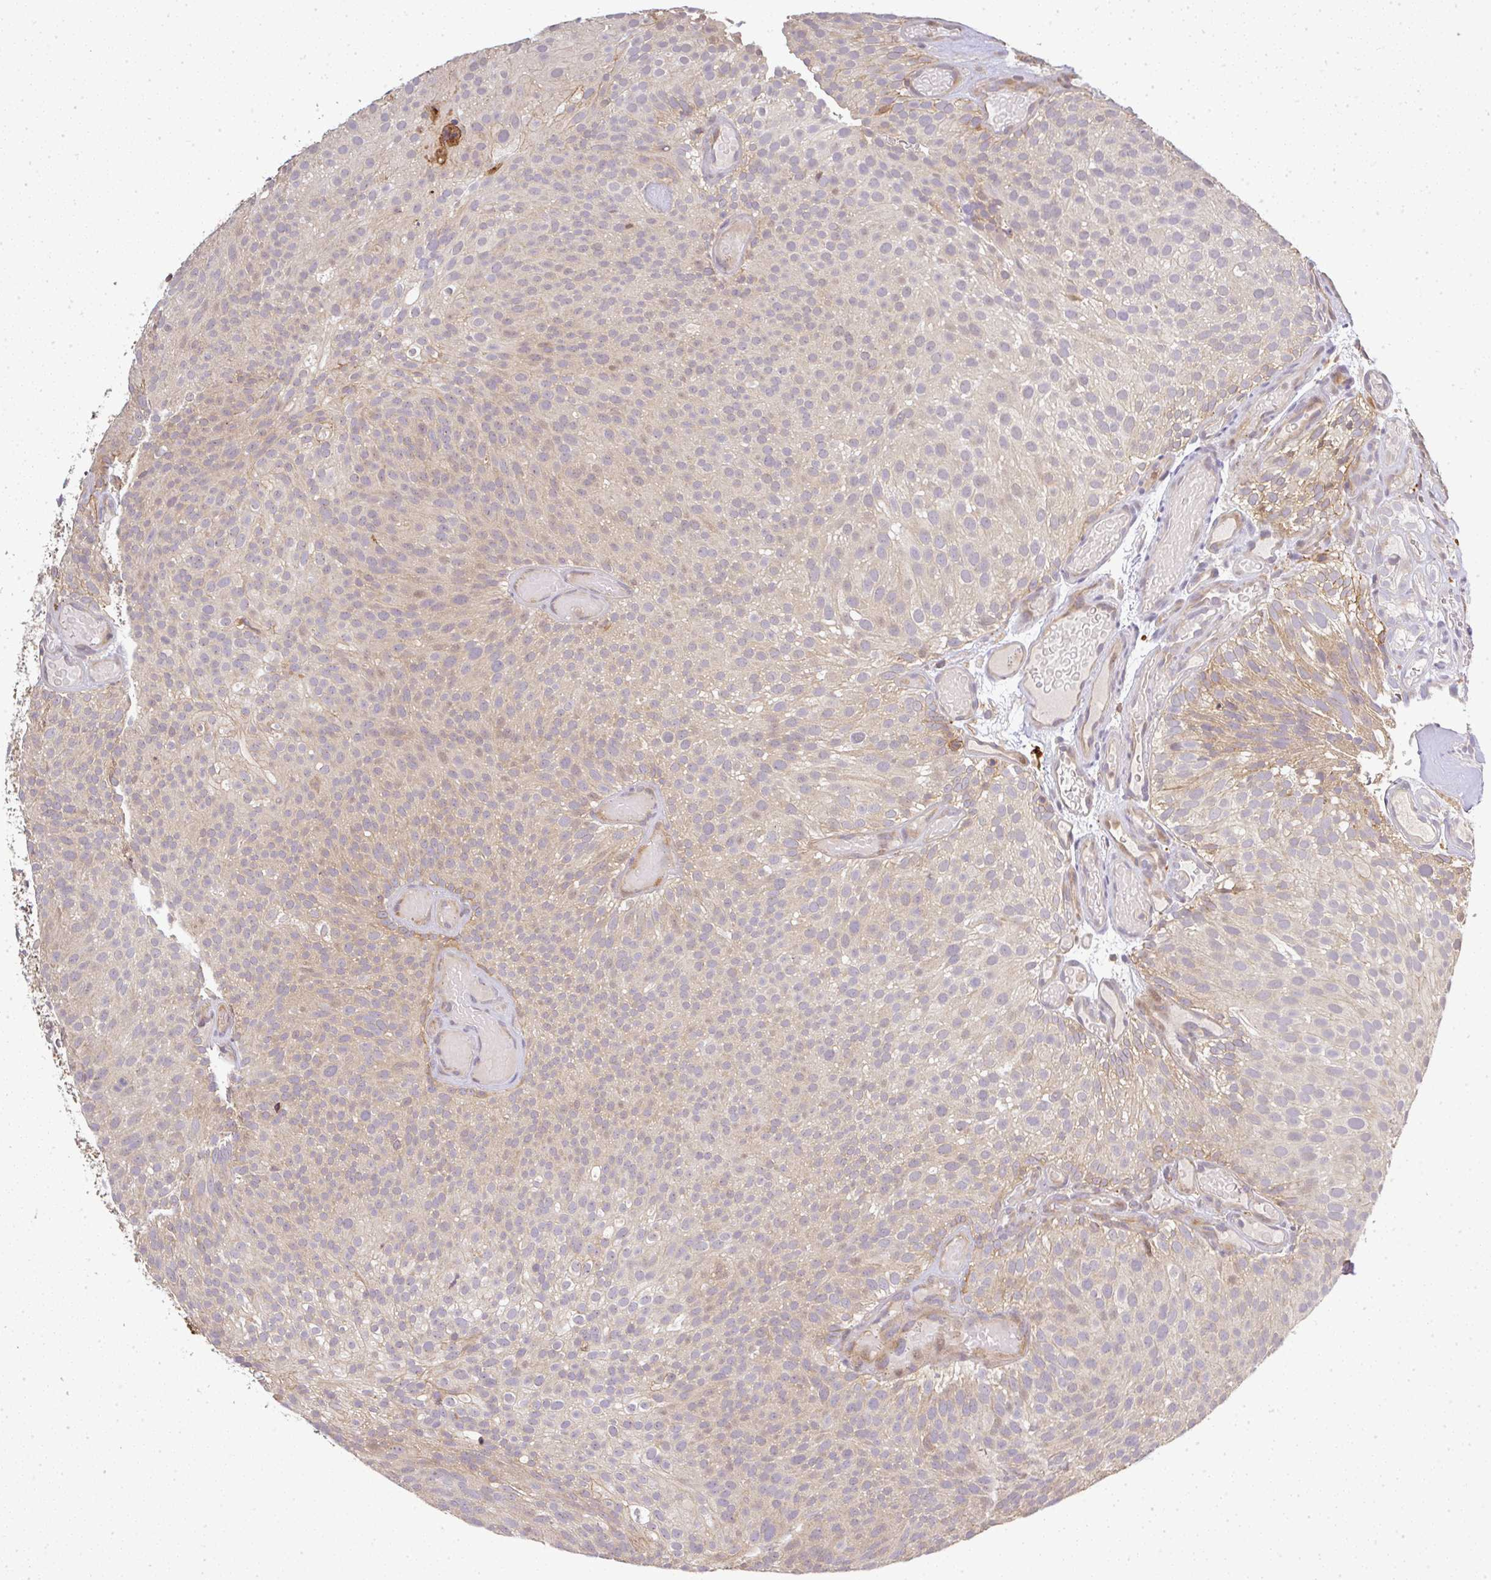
{"staining": {"intensity": "negative", "quantity": "none", "location": "none"}, "tissue": "urothelial cancer", "cell_type": "Tumor cells", "image_type": "cancer", "snomed": [{"axis": "morphology", "description": "Urothelial carcinoma, Low grade"}, {"axis": "topography", "description": "Urinary bladder"}], "caption": "Protein analysis of urothelial carcinoma (low-grade) exhibits no significant staining in tumor cells. The staining was performed using DAB (3,3'-diaminobenzidine) to visualize the protein expression in brown, while the nuclei were stained in blue with hematoxylin (Magnification: 20x).", "gene": "FAM153A", "patient": {"sex": "male", "age": 78}}